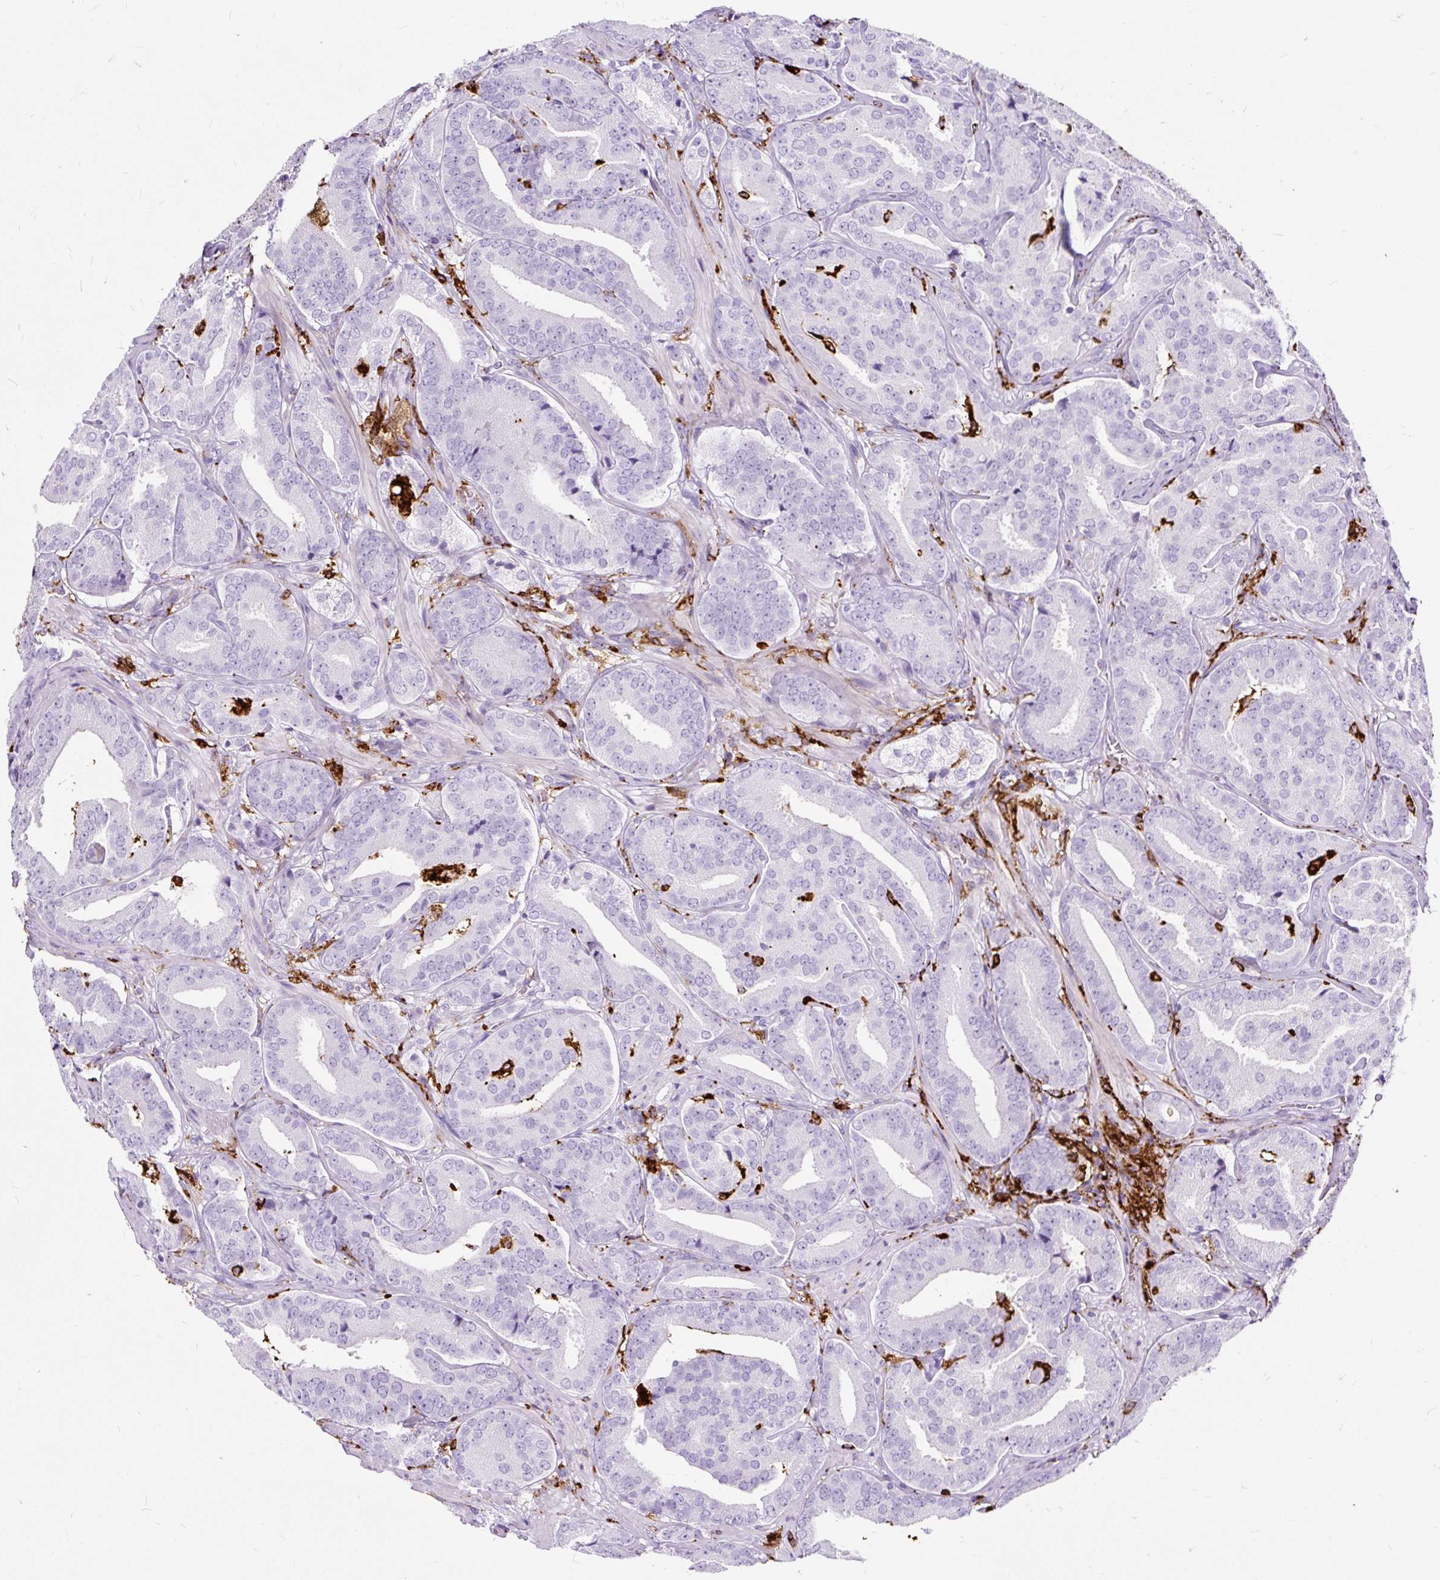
{"staining": {"intensity": "negative", "quantity": "none", "location": "none"}, "tissue": "prostate cancer", "cell_type": "Tumor cells", "image_type": "cancer", "snomed": [{"axis": "morphology", "description": "Adenocarcinoma, High grade"}, {"axis": "topography", "description": "Prostate"}], "caption": "Immunohistochemistry of human prostate adenocarcinoma (high-grade) displays no expression in tumor cells.", "gene": "HLA-DRA", "patient": {"sex": "male", "age": 63}}